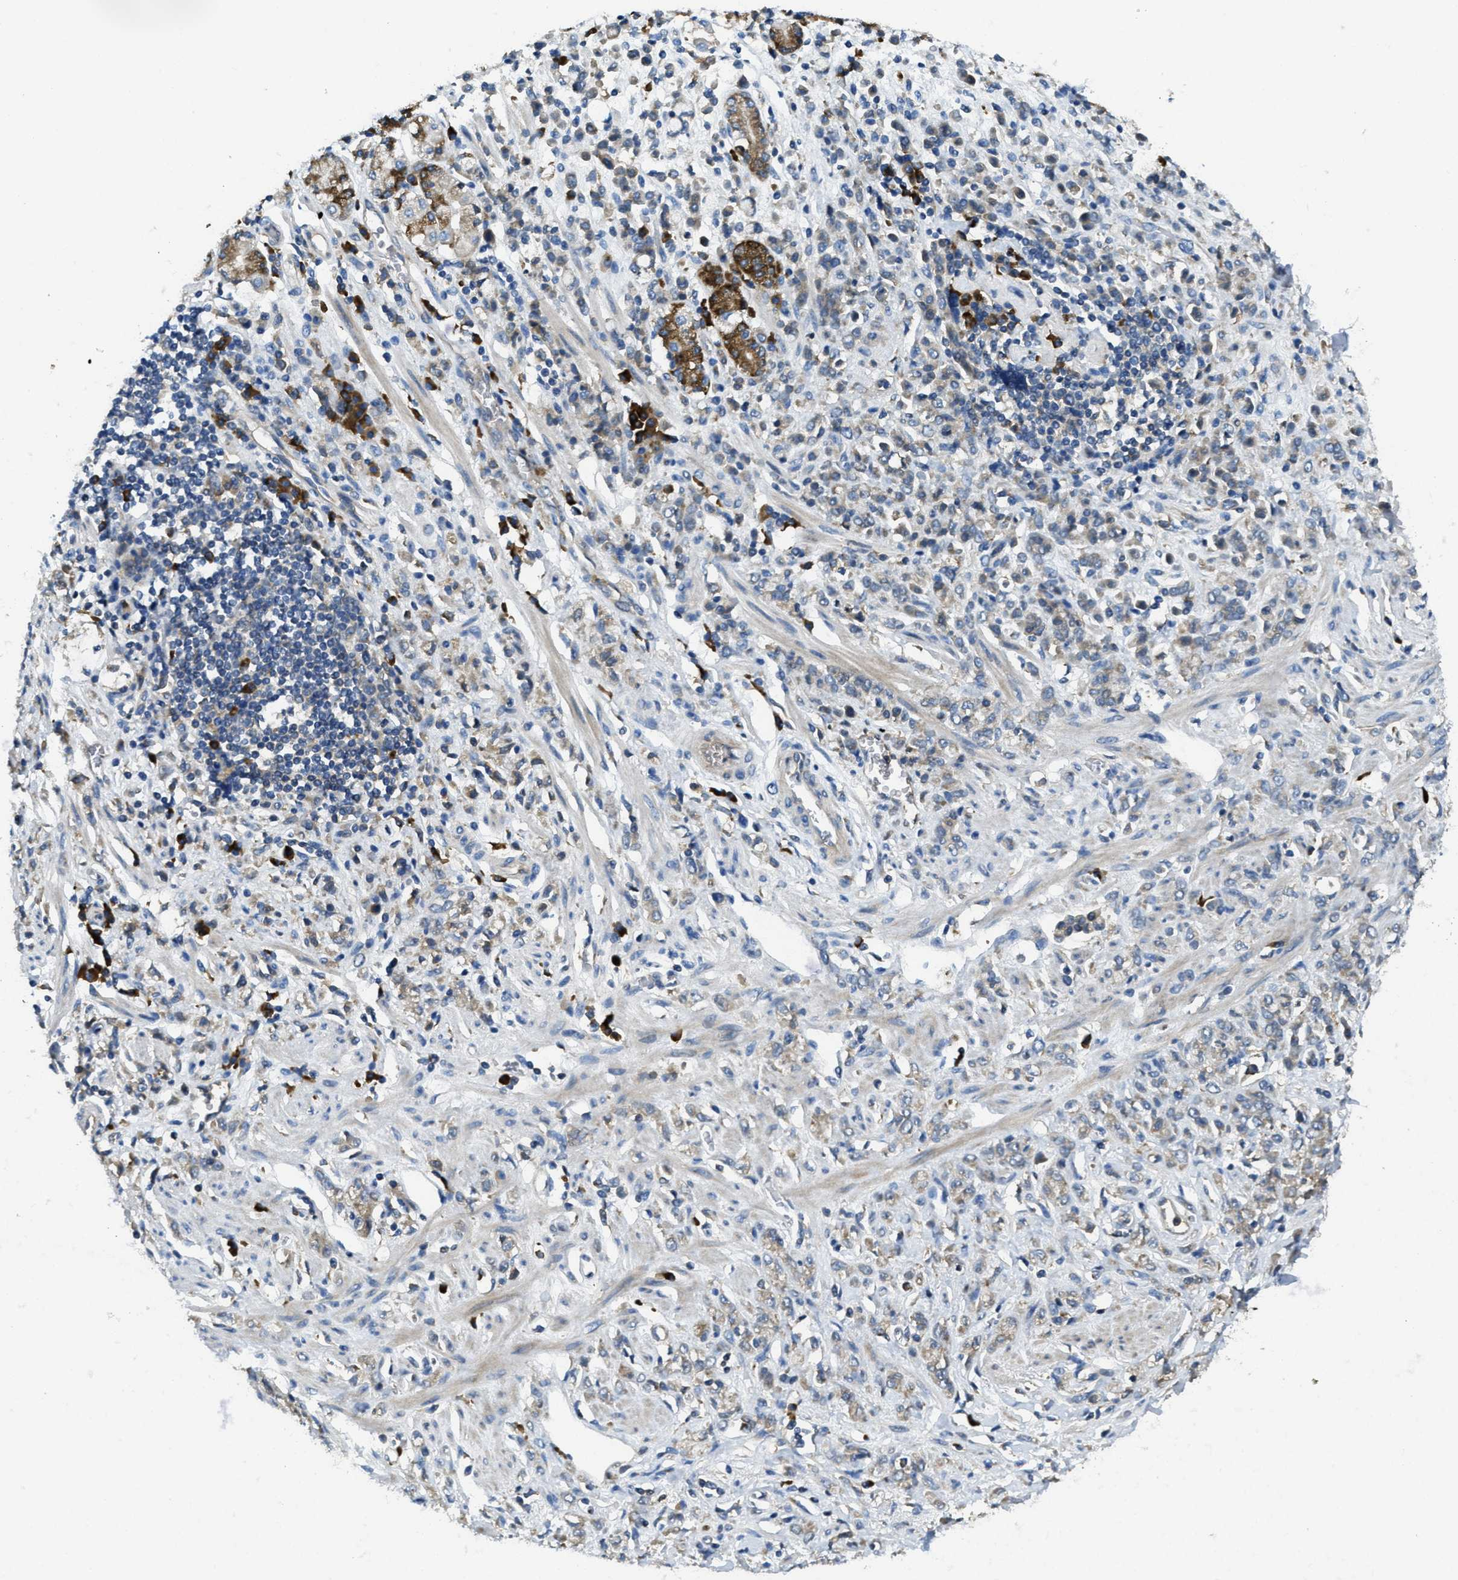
{"staining": {"intensity": "weak", "quantity": "25%-75%", "location": "cytoplasmic/membranous"}, "tissue": "stomach cancer", "cell_type": "Tumor cells", "image_type": "cancer", "snomed": [{"axis": "morphology", "description": "Normal tissue, NOS"}, {"axis": "morphology", "description": "Adenocarcinoma, NOS"}, {"axis": "topography", "description": "Stomach"}], "caption": "An immunohistochemistry histopathology image of neoplastic tissue is shown. Protein staining in brown highlights weak cytoplasmic/membranous positivity in stomach cancer (adenocarcinoma) within tumor cells.", "gene": "SSR1", "patient": {"sex": "male", "age": 82}}